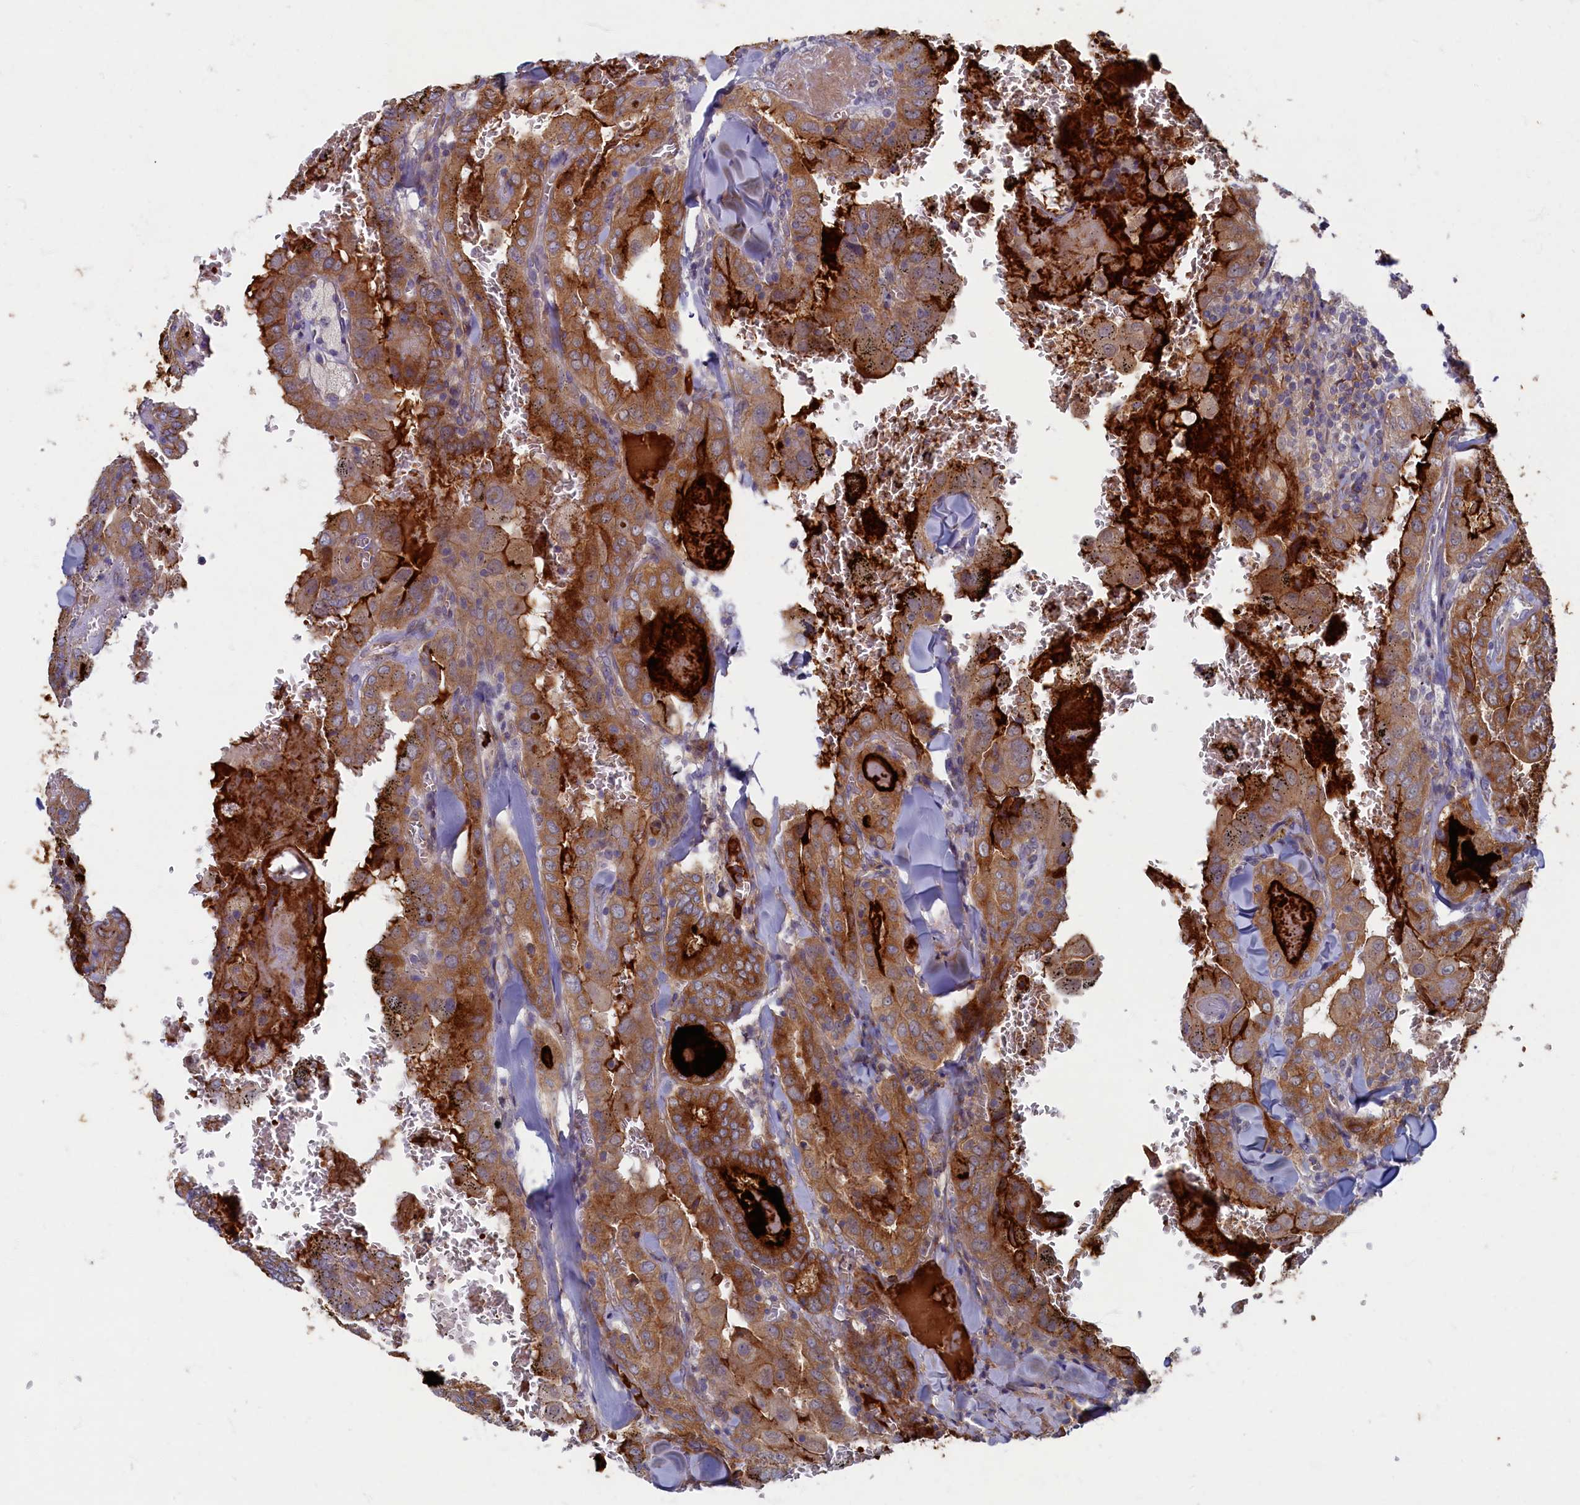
{"staining": {"intensity": "moderate", "quantity": ">75%", "location": "cytoplasmic/membranous"}, "tissue": "thyroid cancer", "cell_type": "Tumor cells", "image_type": "cancer", "snomed": [{"axis": "morphology", "description": "Papillary adenocarcinoma, NOS"}, {"axis": "topography", "description": "Thyroid gland"}], "caption": "The histopathology image demonstrates immunohistochemical staining of thyroid cancer. There is moderate cytoplasmic/membranous positivity is present in about >75% of tumor cells.", "gene": "WDR59", "patient": {"sex": "female", "age": 72}}